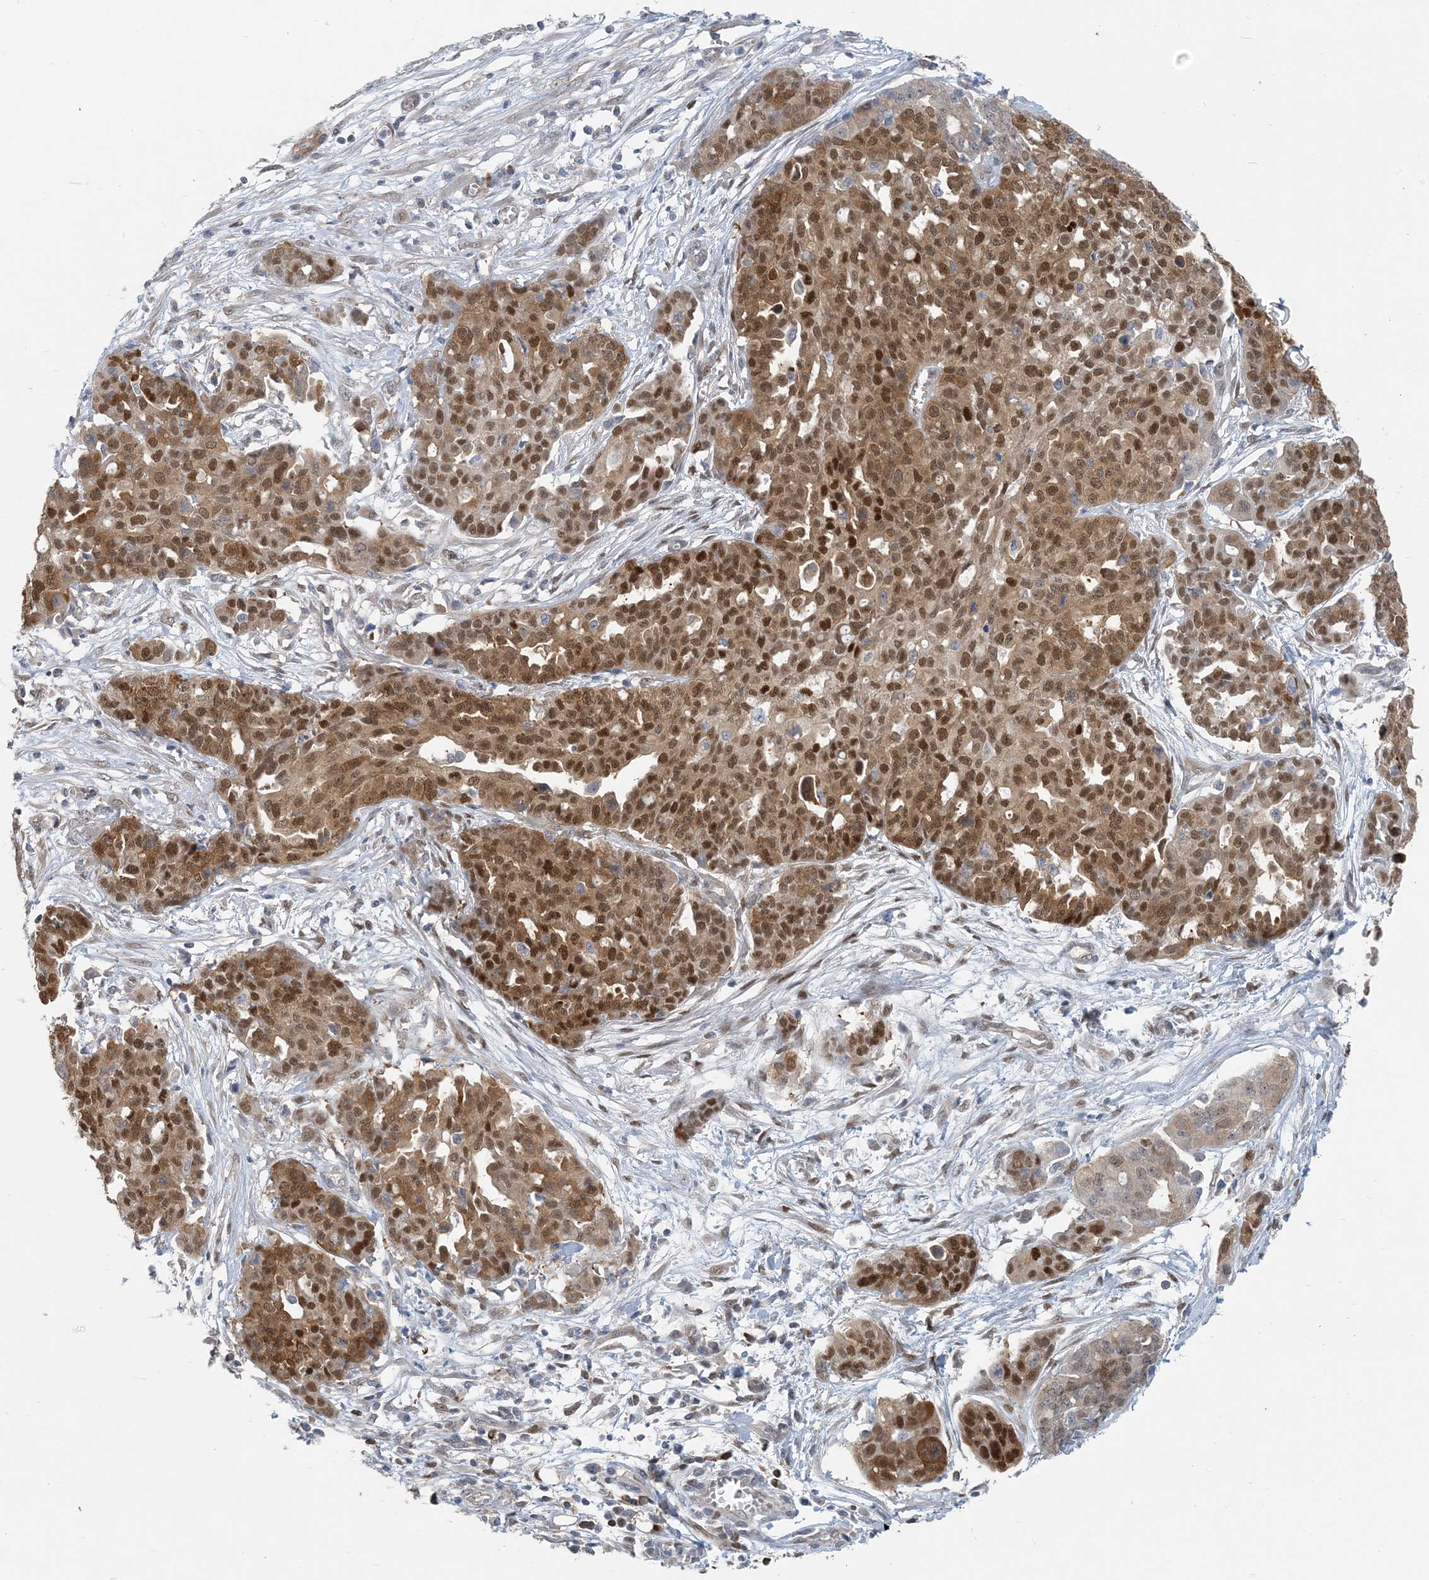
{"staining": {"intensity": "strong", "quantity": ">75%", "location": "cytoplasmic/membranous,nuclear"}, "tissue": "ovarian cancer", "cell_type": "Tumor cells", "image_type": "cancer", "snomed": [{"axis": "morphology", "description": "Cystadenocarcinoma, serous, NOS"}, {"axis": "topography", "description": "Soft tissue"}, {"axis": "topography", "description": "Ovary"}], "caption": "Immunohistochemical staining of ovarian serous cystadenocarcinoma reveals high levels of strong cytoplasmic/membranous and nuclear protein positivity in about >75% of tumor cells. (DAB IHC, brown staining for protein, blue staining for nuclei).", "gene": "ZC3H12A", "patient": {"sex": "female", "age": 57}}